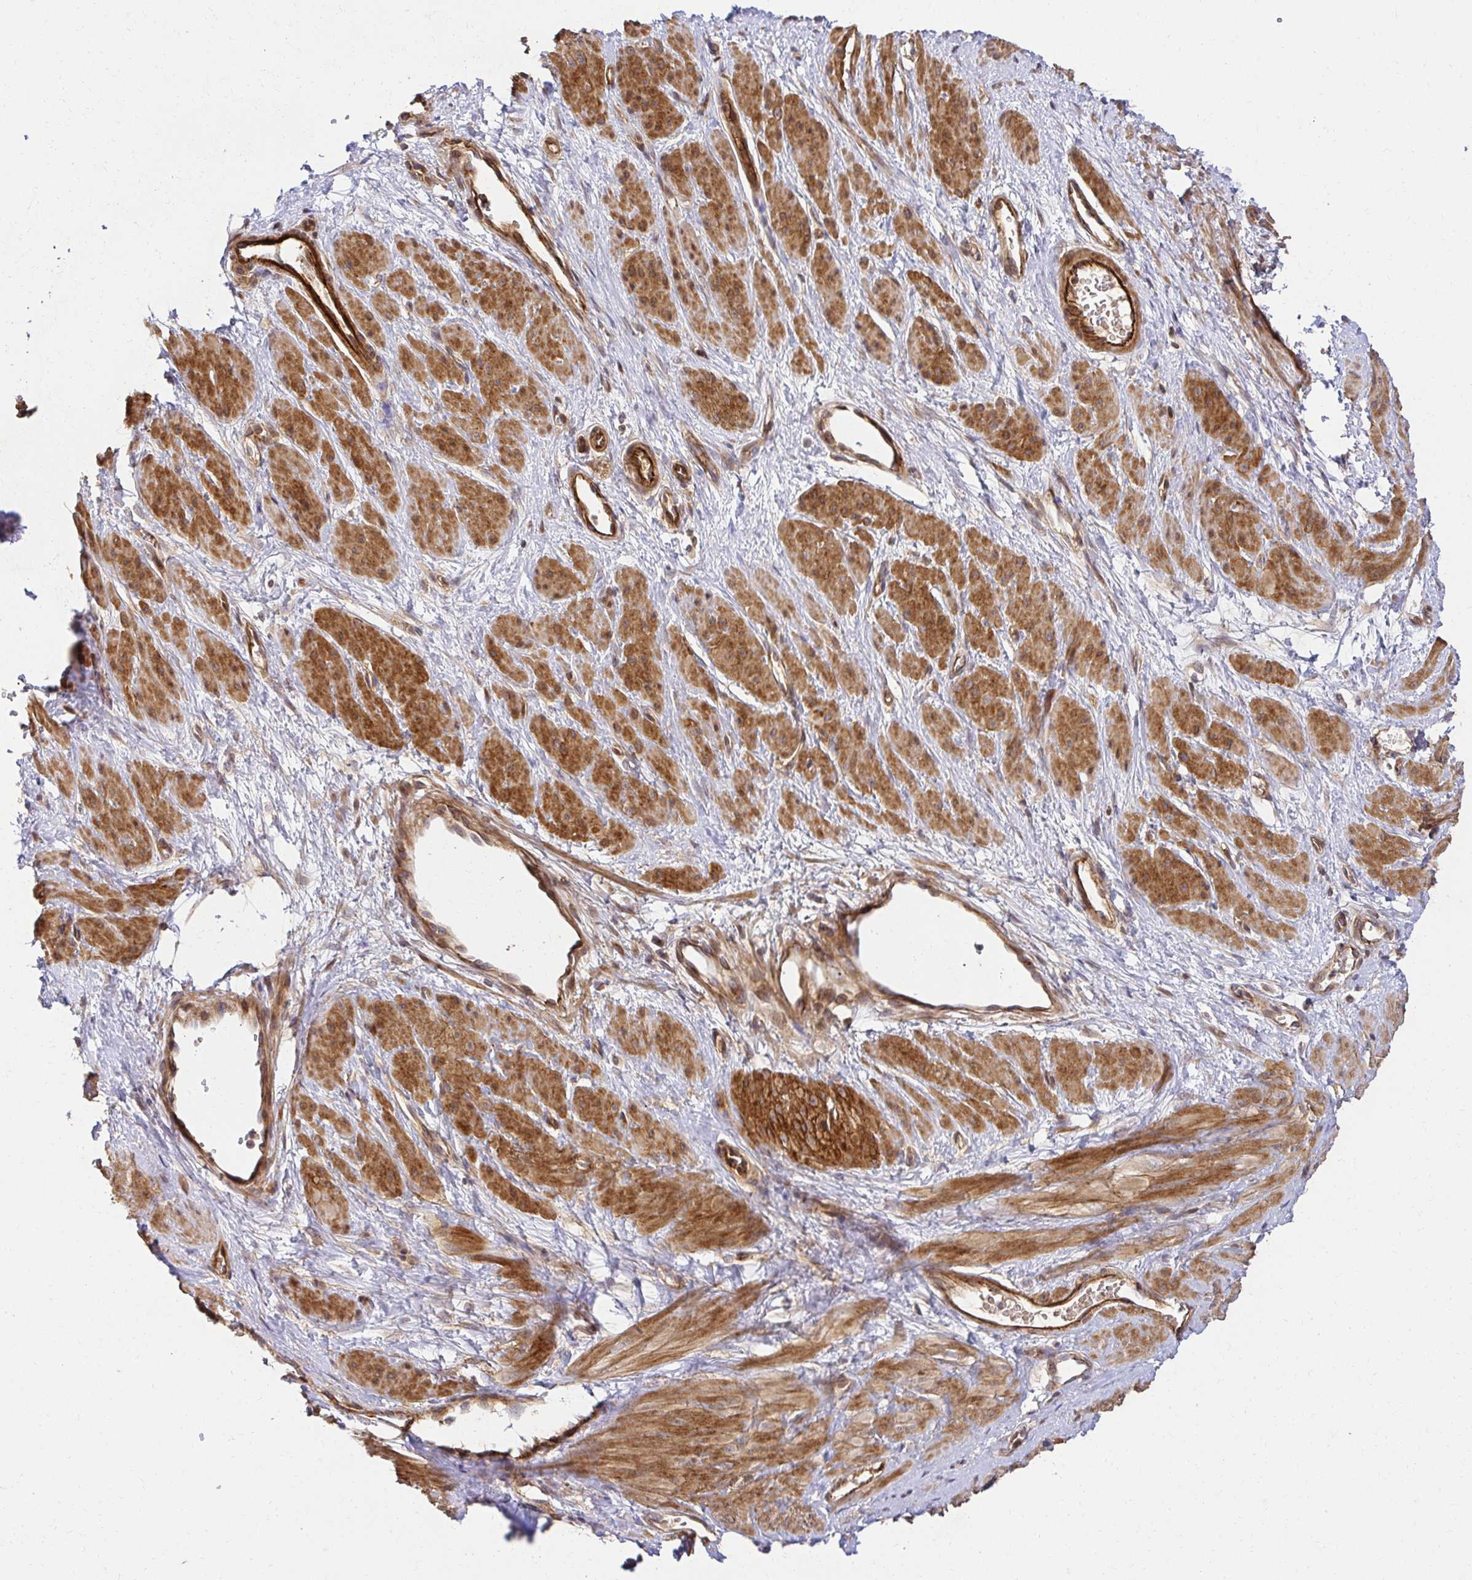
{"staining": {"intensity": "moderate", "quantity": ">75%", "location": "cytoplasmic/membranous"}, "tissue": "smooth muscle", "cell_type": "Smooth muscle cells", "image_type": "normal", "snomed": [{"axis": "morphology", "description": "Normal tissue, NOS"}, {"axis": "topography", "description": "Smooth muscle"}, {"axis": "topography", "description": "Uterus"}], "caption": "DAB immunohistochemical staining of benign smooth muscle reveals moderate cytoplasmic/membranous protein positivity in about >75% of smooth muscle cells.", "gene": "PSMA4", "patient": {"sex": "female", "age": 39}}